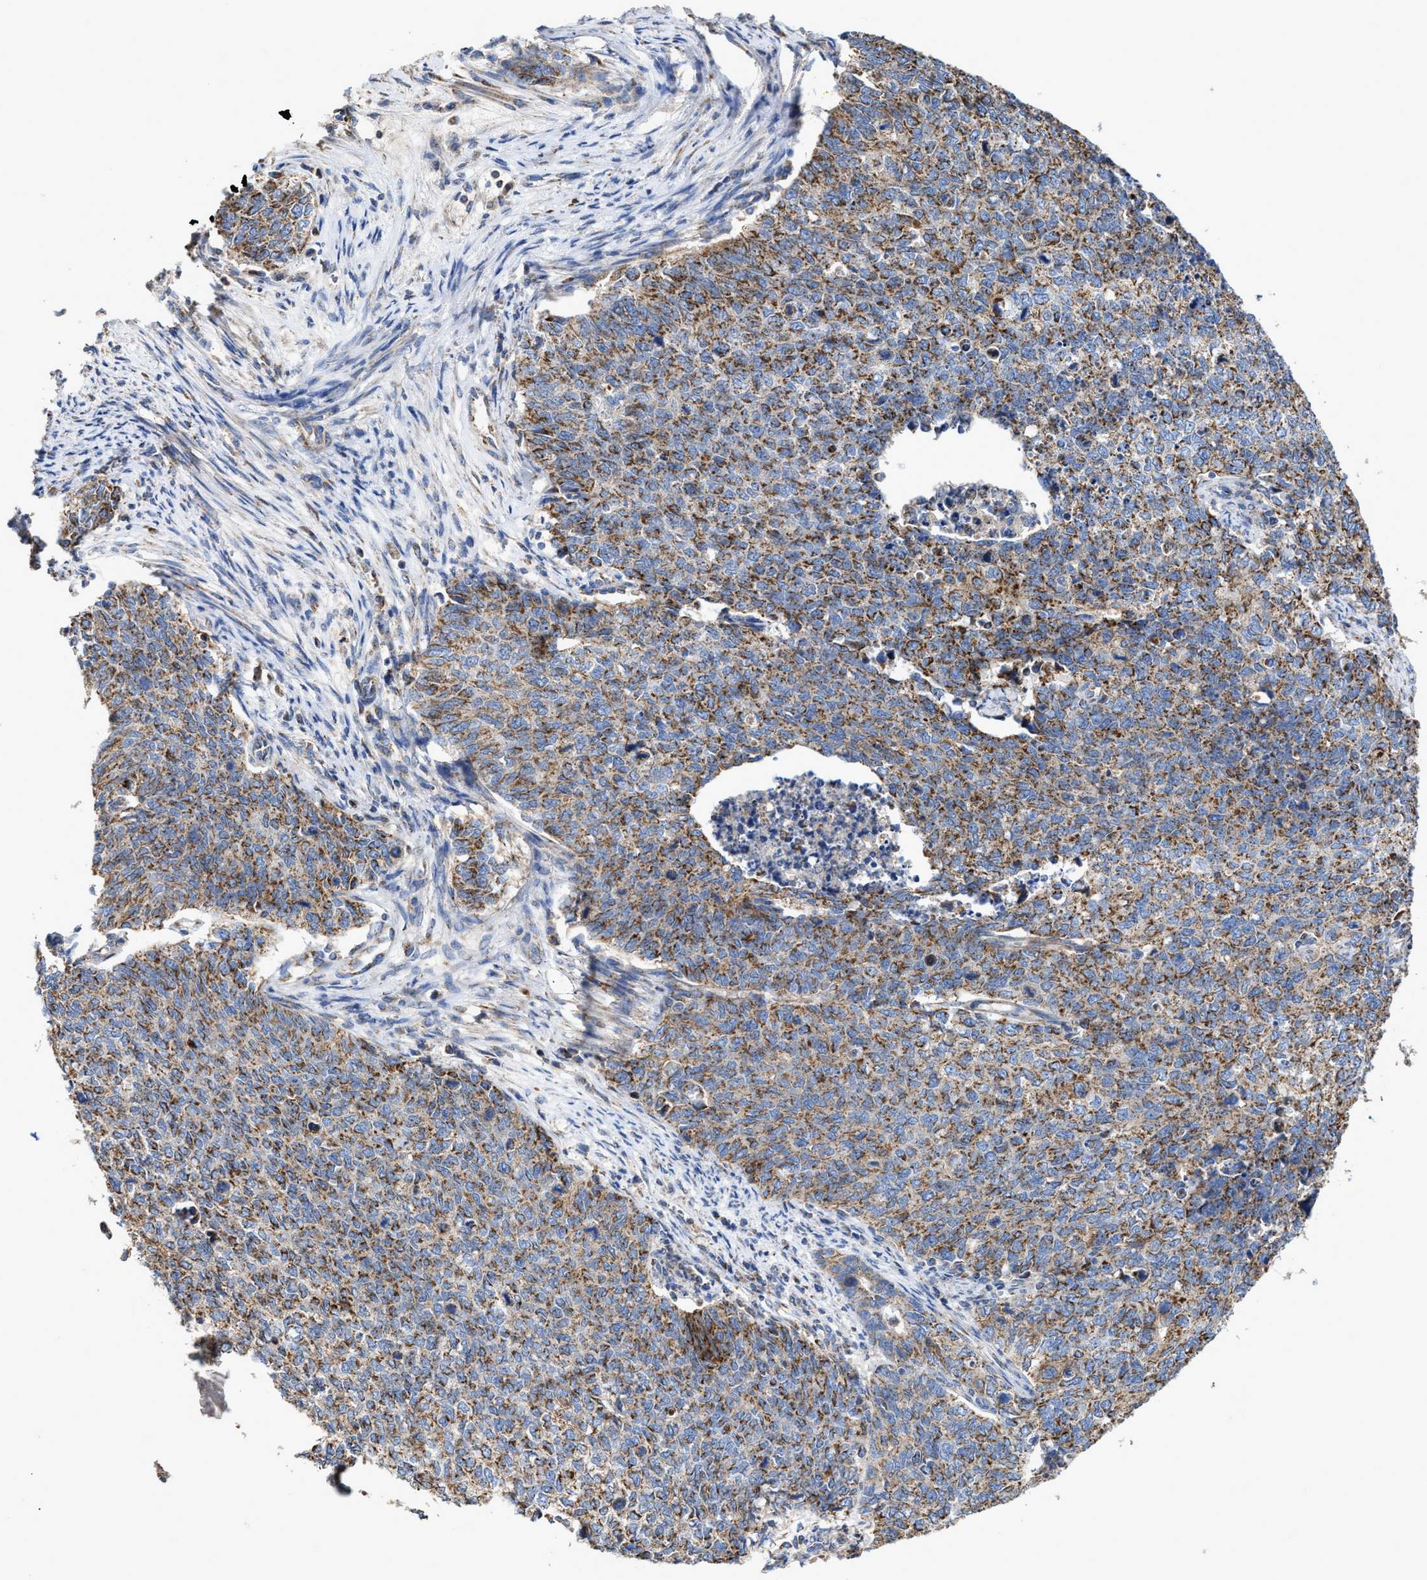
{"staining": {"intensity": "moderate", "quantity": ">75%", "location": "cytoplasmic/membranous"}, "tissue": "cervical cancer", "cell_type": "Tumor cells", "image_type": "cancer", "snomed": [{"axis": "morphology", "description": "Squamous cell carcinoma, NOS"}, {"axis": "topography", "description": "Cervix"}], "caption": "Immunohistochemical staining of human cervical cancer (squamous cell carcinoma) shows moderate cytoplasmic/membranous protein positivity in about >75% of tumor cells.", "gene": "MECR", "patient": {"sex": "female", "age": 63}}